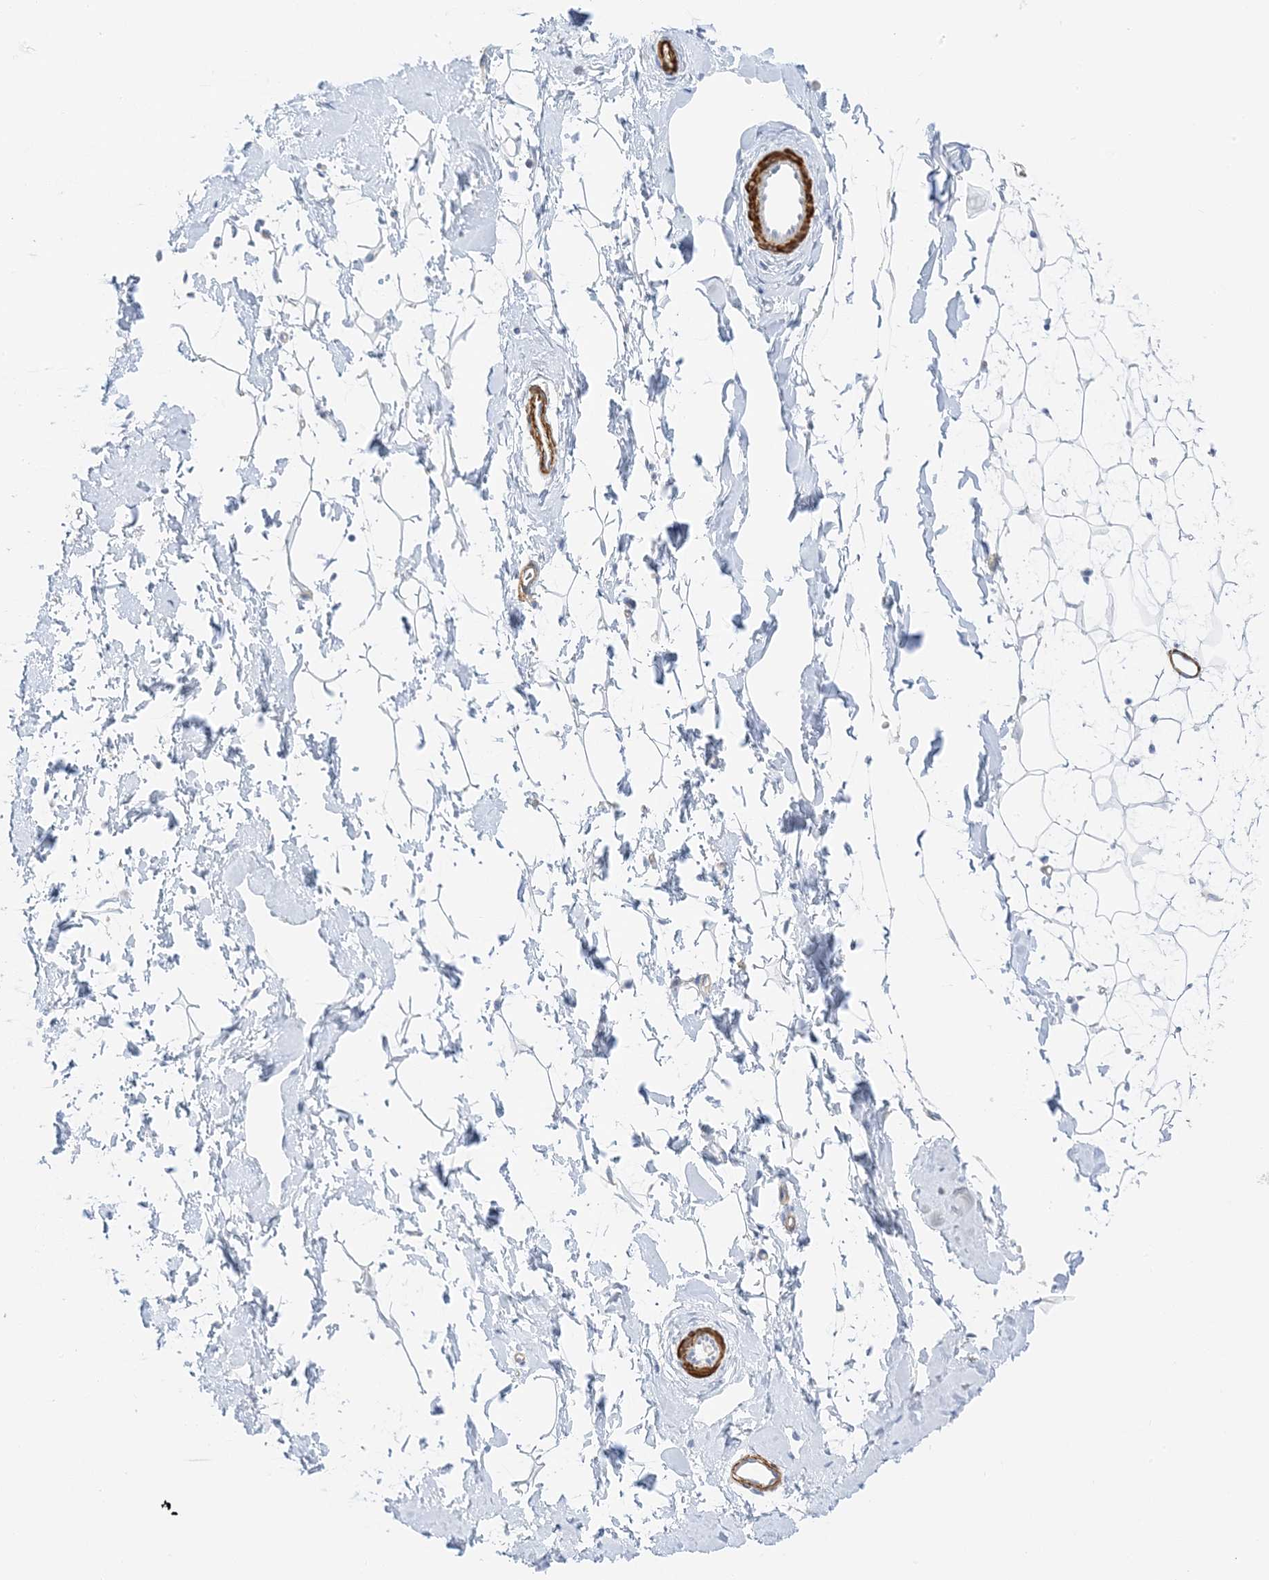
{"staining": {"intensity": "negative", "quantity": "none", "location": "none"}, "tissue": "adipose tissue", "cell_type": "Adipocytes", "image_type": "normal", "snomed": [{"axis": "morphology", "description": "Normal tissue, NOS"}, {"axis": "topography", "description": "Breast"}], "caption": "High power microscopy photomicrograph of an immunohistochemistry image of unremarkable adipose tissue, revealing no significant positivity in adipocytes.", "gene": "SLC22A13", "patient": {"sex": "female", "age": 23}}